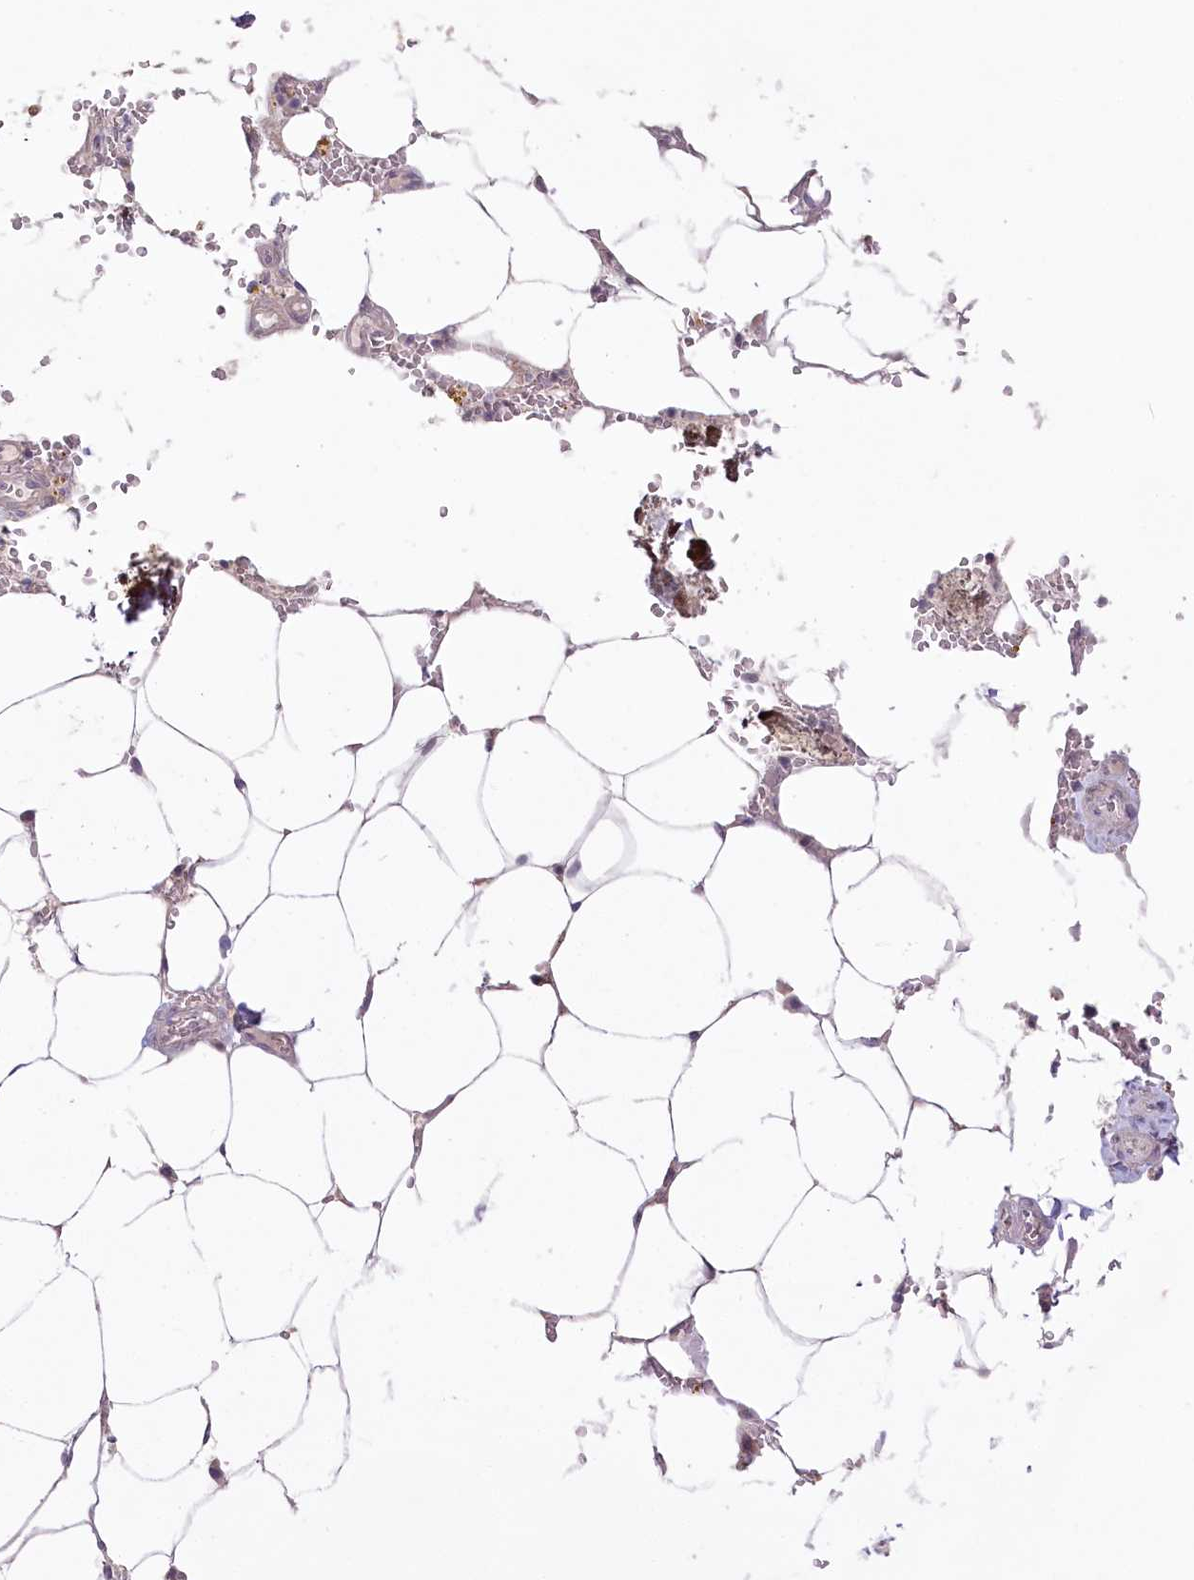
{"staining": {"intensity": "weak", "quantity": "<25%", "location": "cytoplasmic/membranous"}, "tissue": "bone marrow", "cell_type": "Hematopoietic cells", "image_type": "normal", "snomed": [{"axis": "morphology", "description": "Normal tissue, NOS"}, {"axis": "topography", "description": "Bone marrow"}], "caption": "A histopathology image of human bone marrow is negative for staining in hematopoietic cells. (DAB (3,3'-diaminobenzidine) immunohistochemistry (IHC) with hematoxylin counter stain).", "gene": "USP11", "patient": {"sex": "male", "age": 70}}